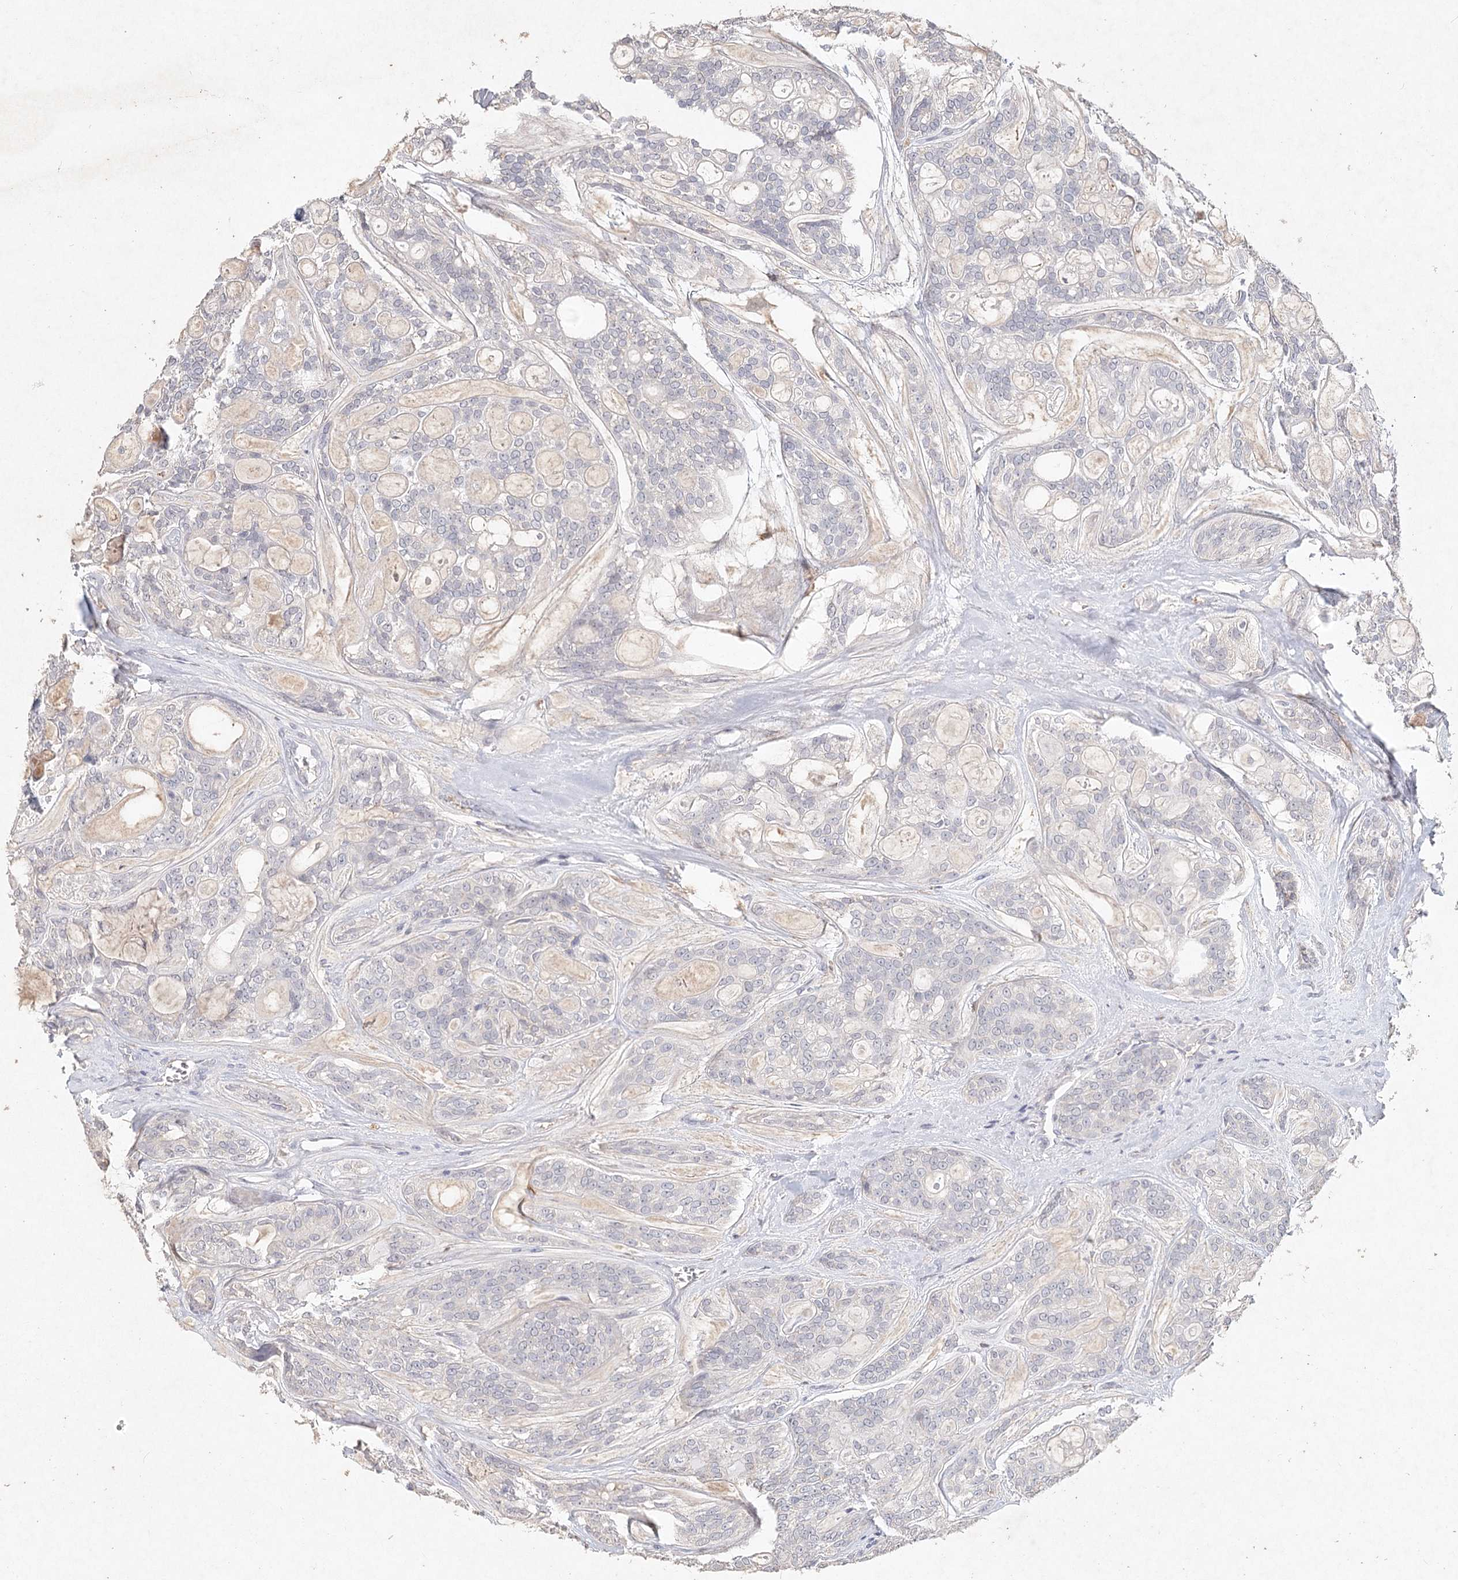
{"staining": {"intensity": "negative", "quantity": "none", "location": "none"}, "tissue": "head and neck cancer", "cell_type": "Tumor cells", "image_type": "cancer", "snomed": [{"axis": "morphology", "description": "Adenocarcinoma, NOS"}, {"axis": "topography", "description": "Head-Neck"}], "caption": "Tumor cells show no significant staining in head and neck cancer (adenocarcinoma).", "gene": "ARSI", "patient": {"sex": "male", "age": 66}}